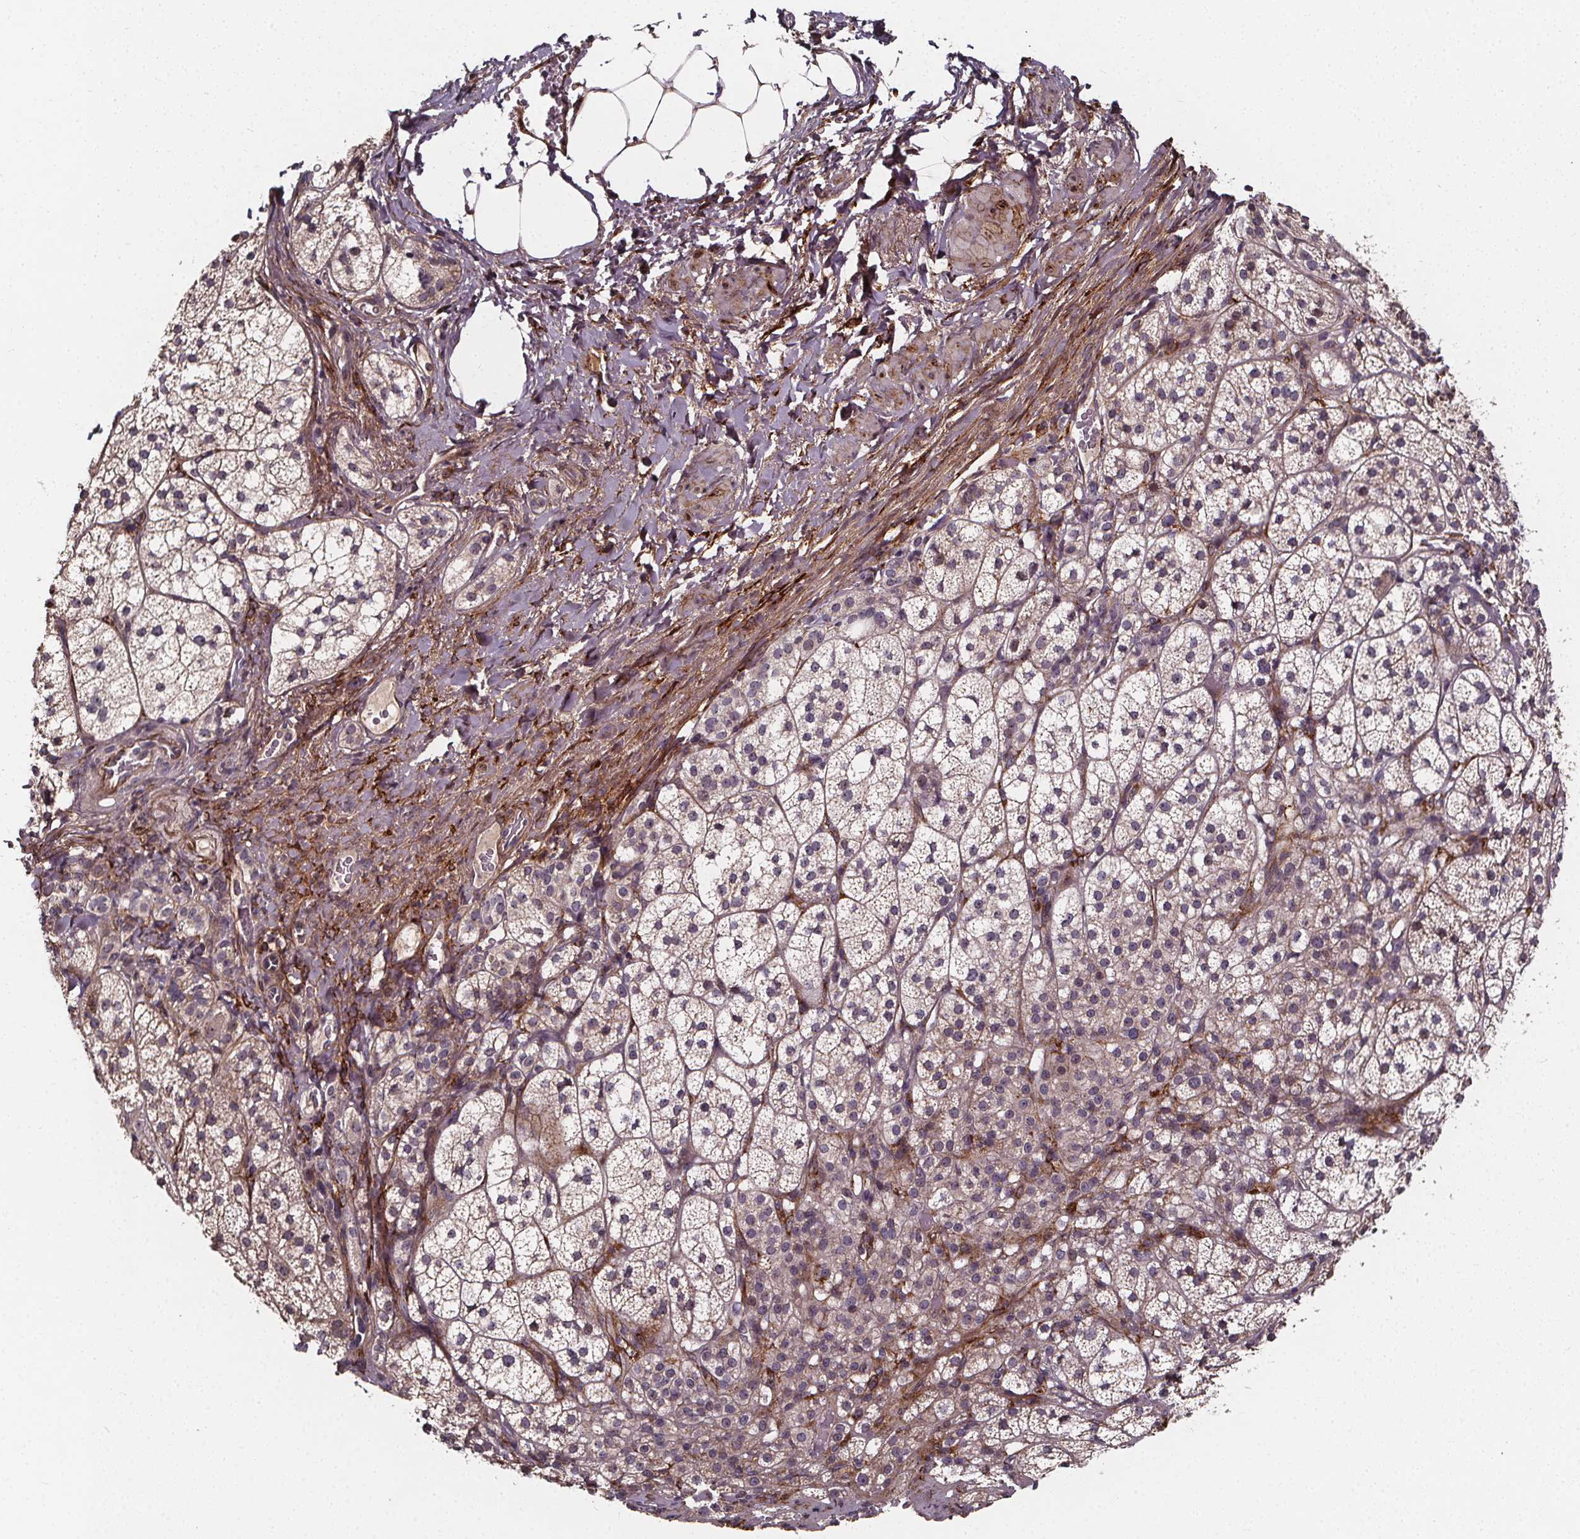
{"staining": {"intensity": "weak", "quantity": "<25%", "location": "cytoplasmic/membranous"}, "tissue": "adrenal gland", "cell_type": "Glandular cells", "image_type": "normal", "snomed": [{"axis": "morphology", "description": "Normal tissue, NOS"}, {"axis": "topography", "description": "Adrenal gland"}], "caption": "An immunohistochemistry (IHC) image of normal adrenal gland is shown. There is no staining in glandular cells of adrenal gland.", "gene": "AEBP1", "patient": {"sex": "female", "age": 60}}